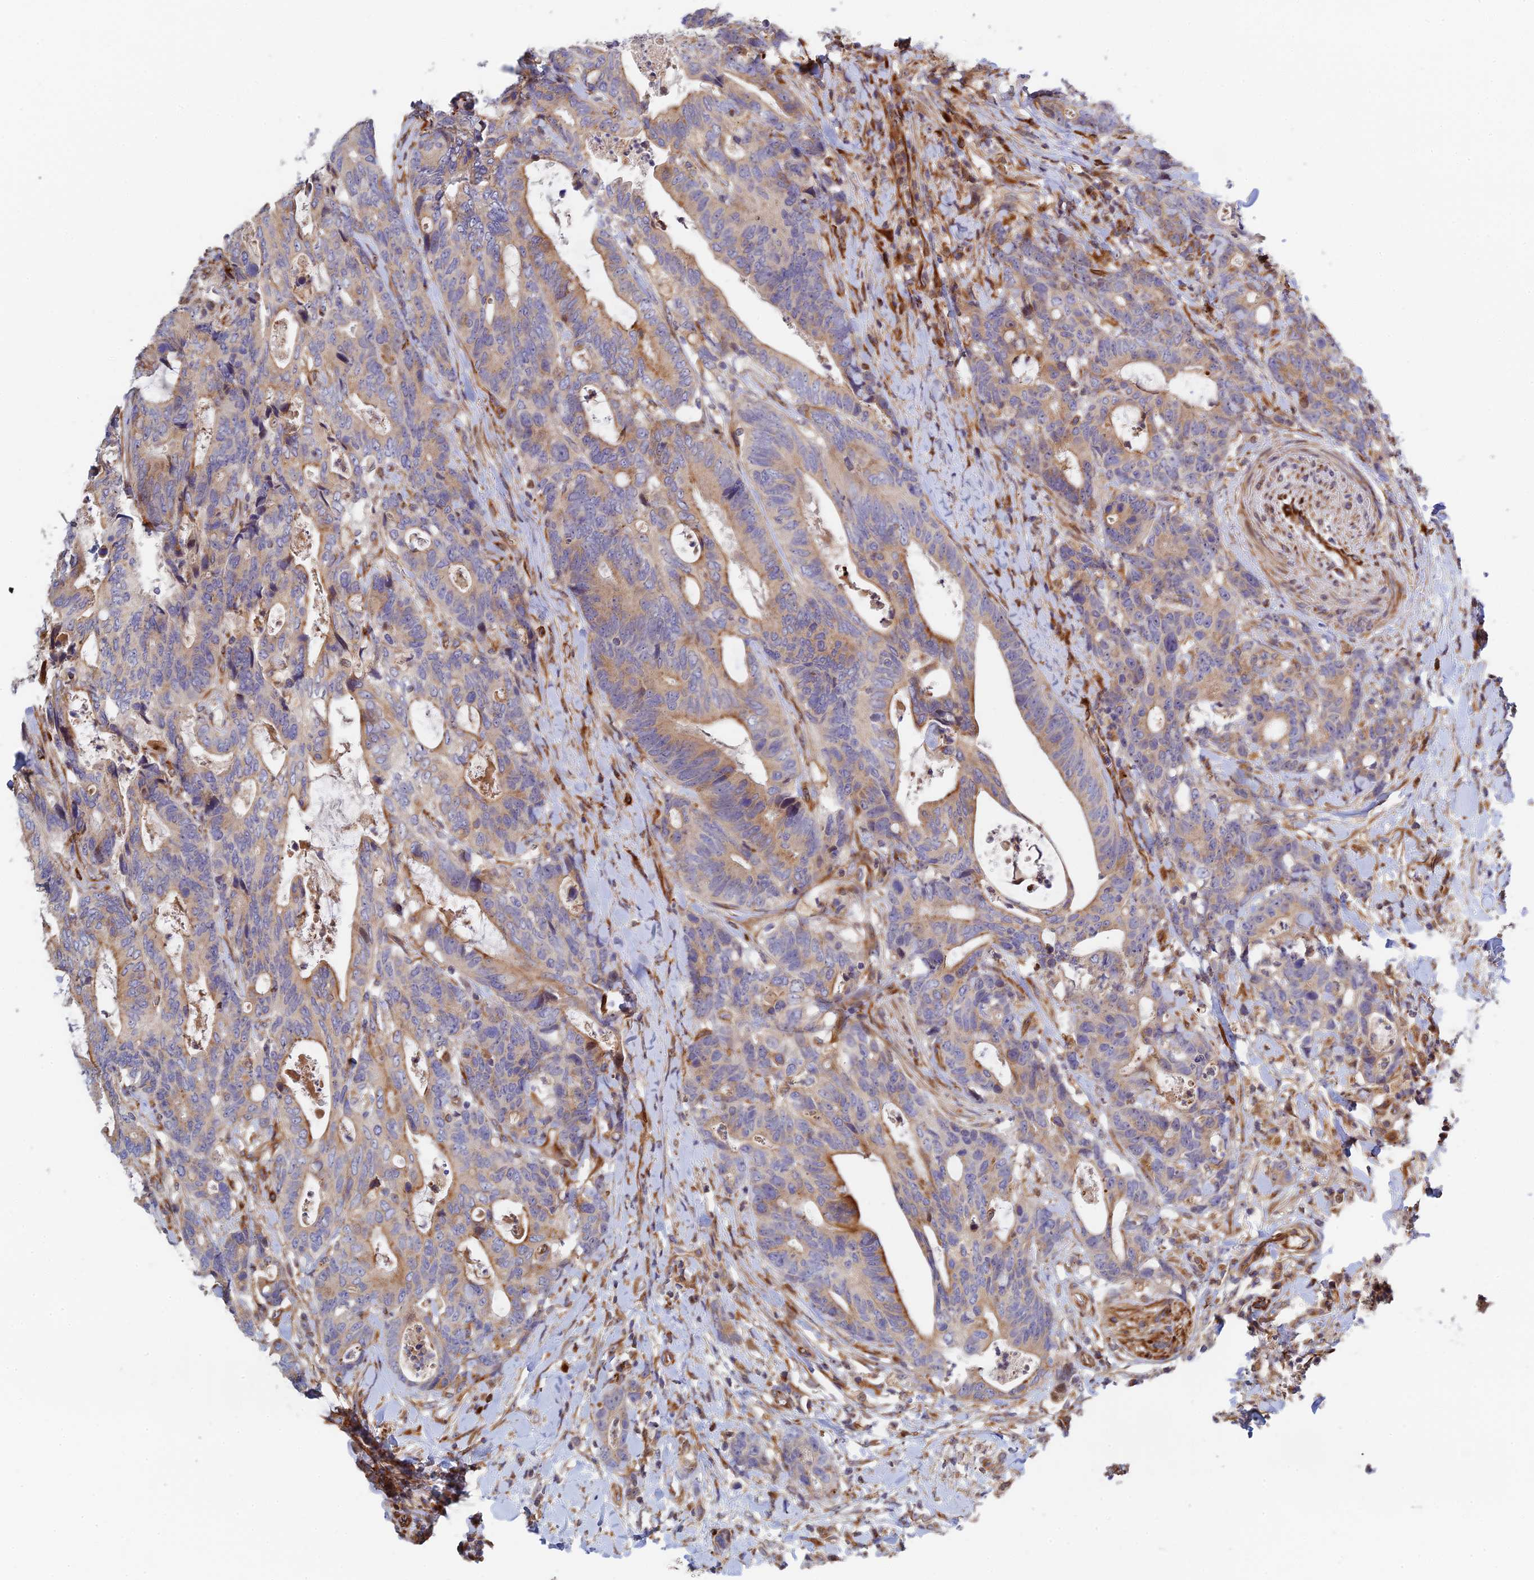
{"staining": {"intensity": "moderate", "quantity": "<25%", "location": "cytoplasmic/membranous"}, "tissue": "colorectal cancer", "cell_type": "Tumor cells", "image_type": "cancer", "snomed": [{"axis": "morphology", "description": "Adenocarcinoma, NOS"}, {"axis": "topography", "description": "Colon"}], "caption": "DAB immunohistochemical staining of colorectal cancer reveals moderate cytoplasmic/membranous protein staining in approximately <25% of tumor cells.", "gene": "PPP2R3C", "patient": {"sex": "female", "age": 82}}